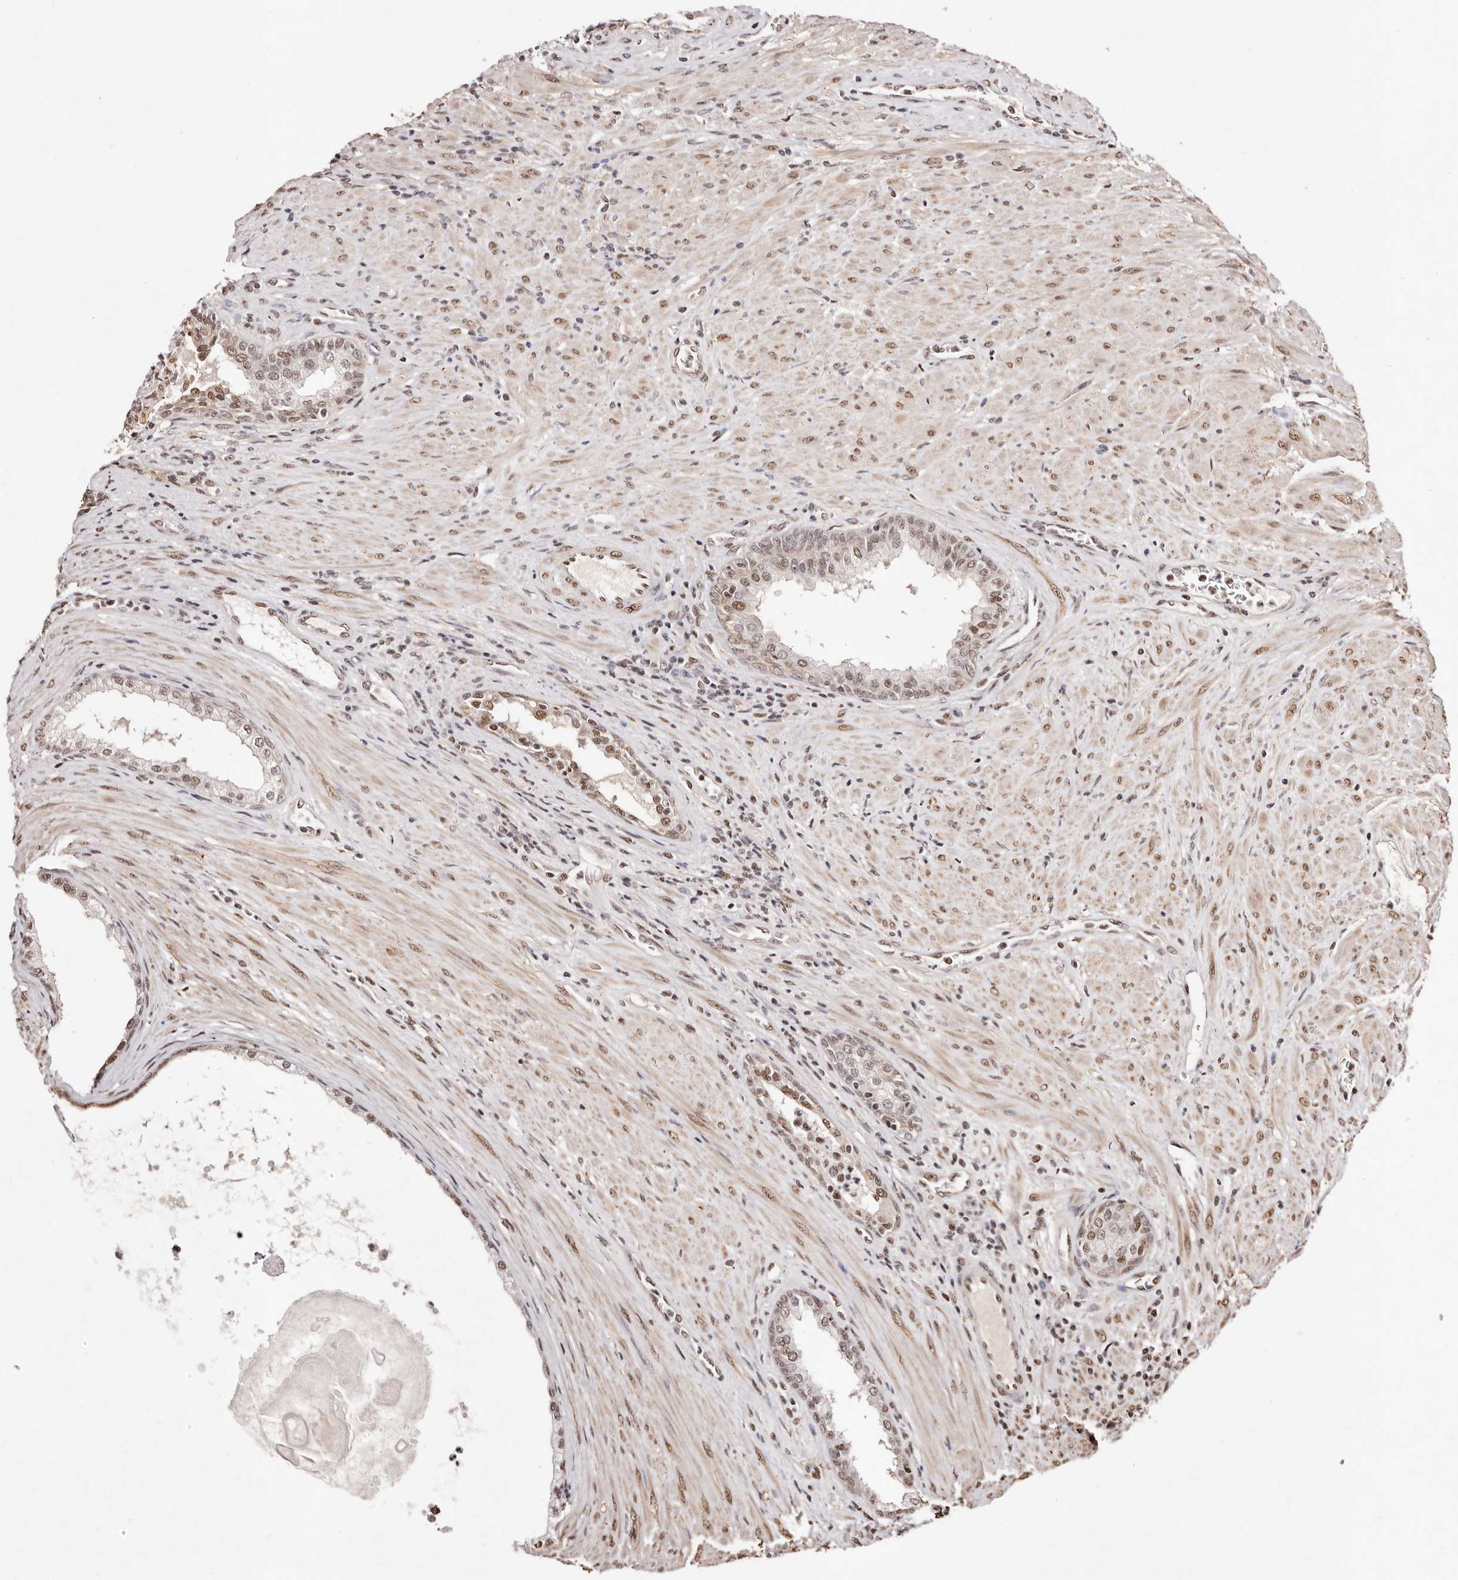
{"staining": {"intensity": "moderate", "quantity": ">75%", "location": "nuclear"}, "tissue": "prostate cancer", "cell_type": "Tumor cells", "image_type": "cancer", "snomed": [{"axis": "morphology", "description": "Normal tissue, NOS"}, {"axis": "morphology", "description": "Adenocarcinoma, Low grade"}, {"axis": "topography", "description": "Prostate"}, {"axis": "topography", "description": "Peripheral nerve tissue"}], "caption": "Prostate cancer tissue reveals moderate nuclear staining in about >75% of tumor cells, visualized by immunohistochemistry.", "gene": "BICRAL", "patient": {"sex": "male", "age": 71}}